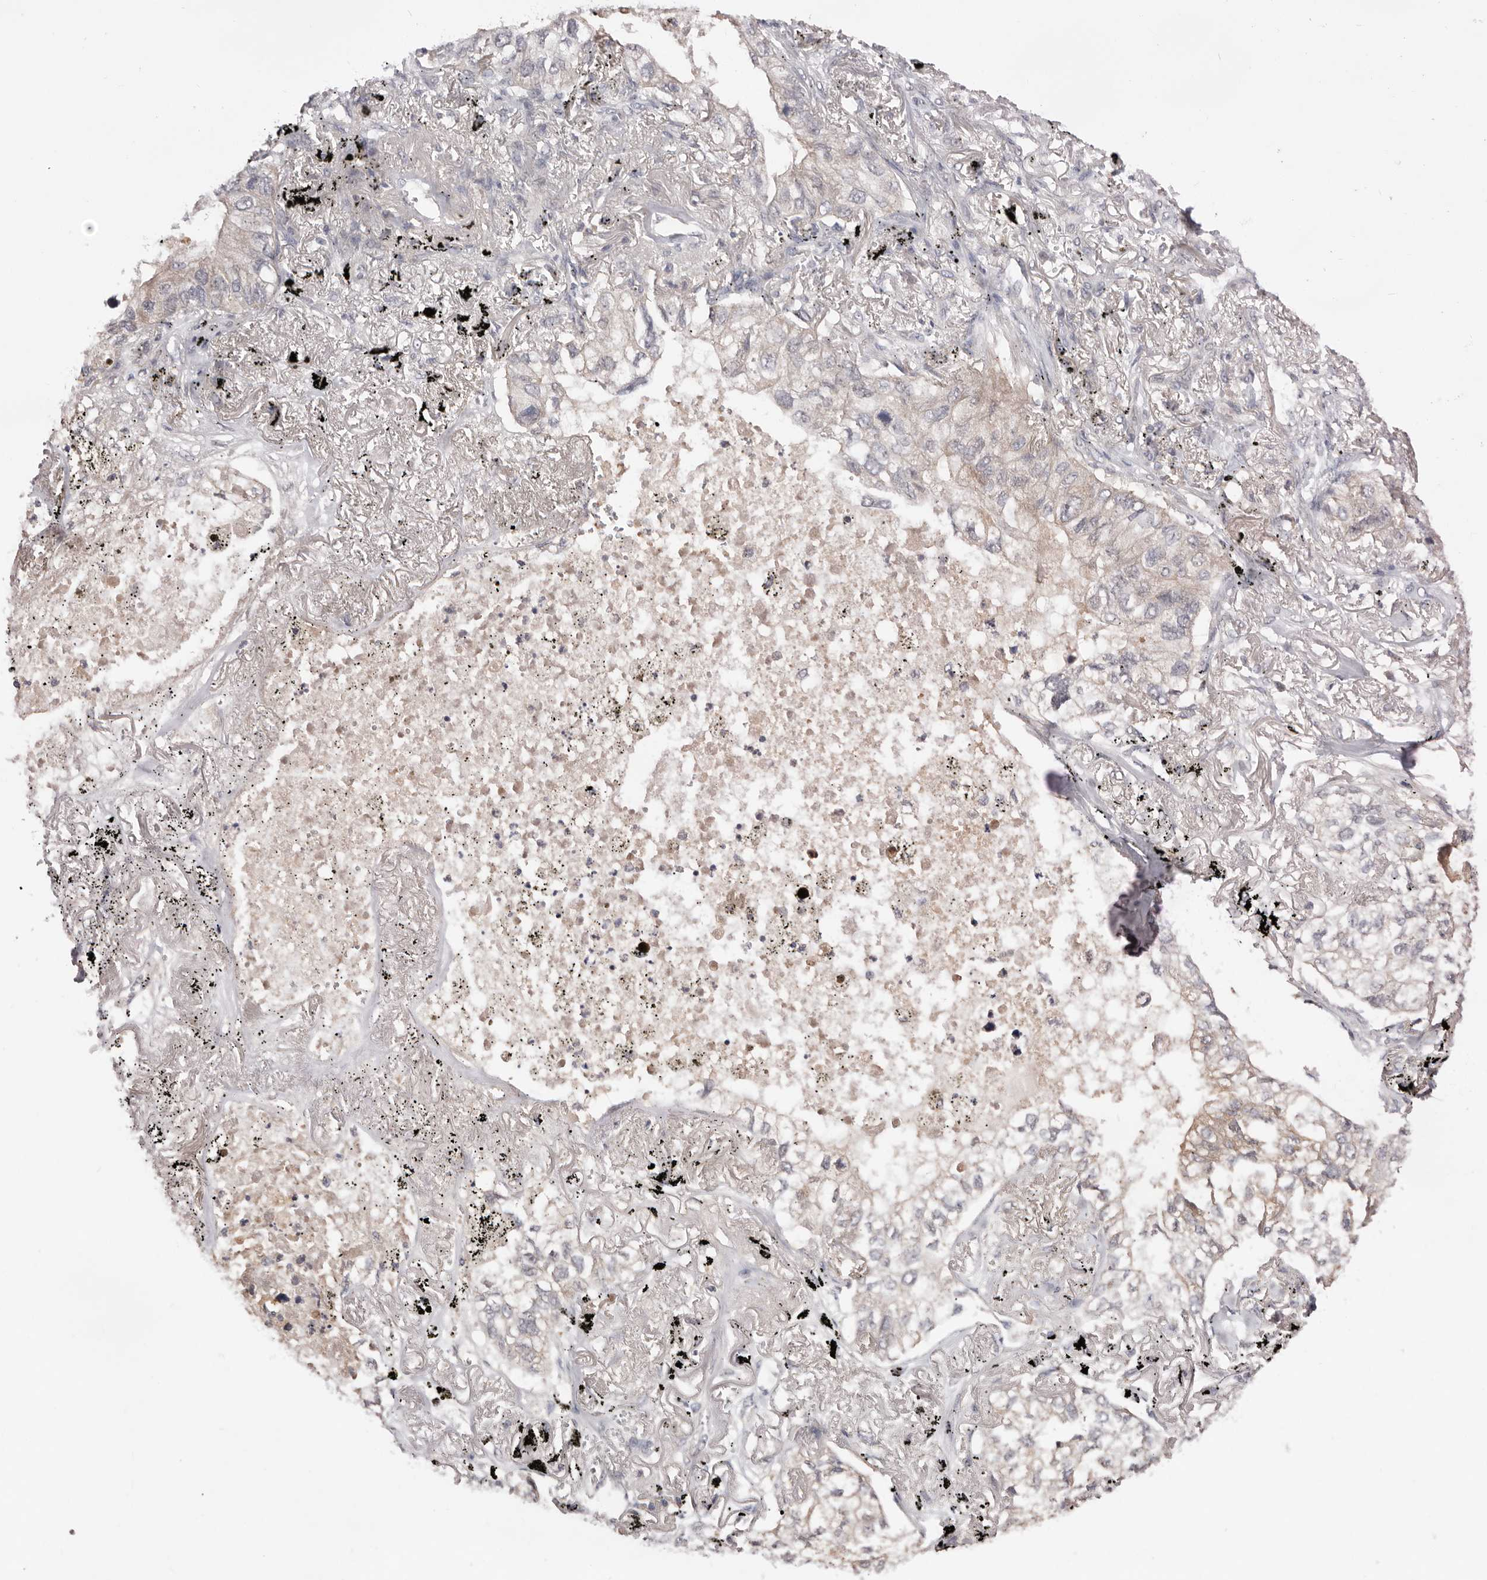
{"staining": {"intensity": "negative", "quantity": "none", "location": "none"}, "tissue": "lung cancer", "cell_type": "Tumor cells", "image_type": "cancer", "snomed": [{"axis": "morphology", "description": "Adenocarcinoma, NOS"}, {"axis": "topography", "description": "Lung"}], "caption": "Immunohistochemistry (IHC) histopathology image of neoplastic tissue: human lung adenocarcinoma stained with DAB demonstrates no significant protein expression in tumor cells. Brightfield microscopy of immunohistochemistry (IHC) stained with DAB (3,3'-diaminobenzidine) (brown) and hematoxylin (blue), captured at high magnification.", "gene": "DOP1A", "patient": {"sex": "male", "age": 65}}